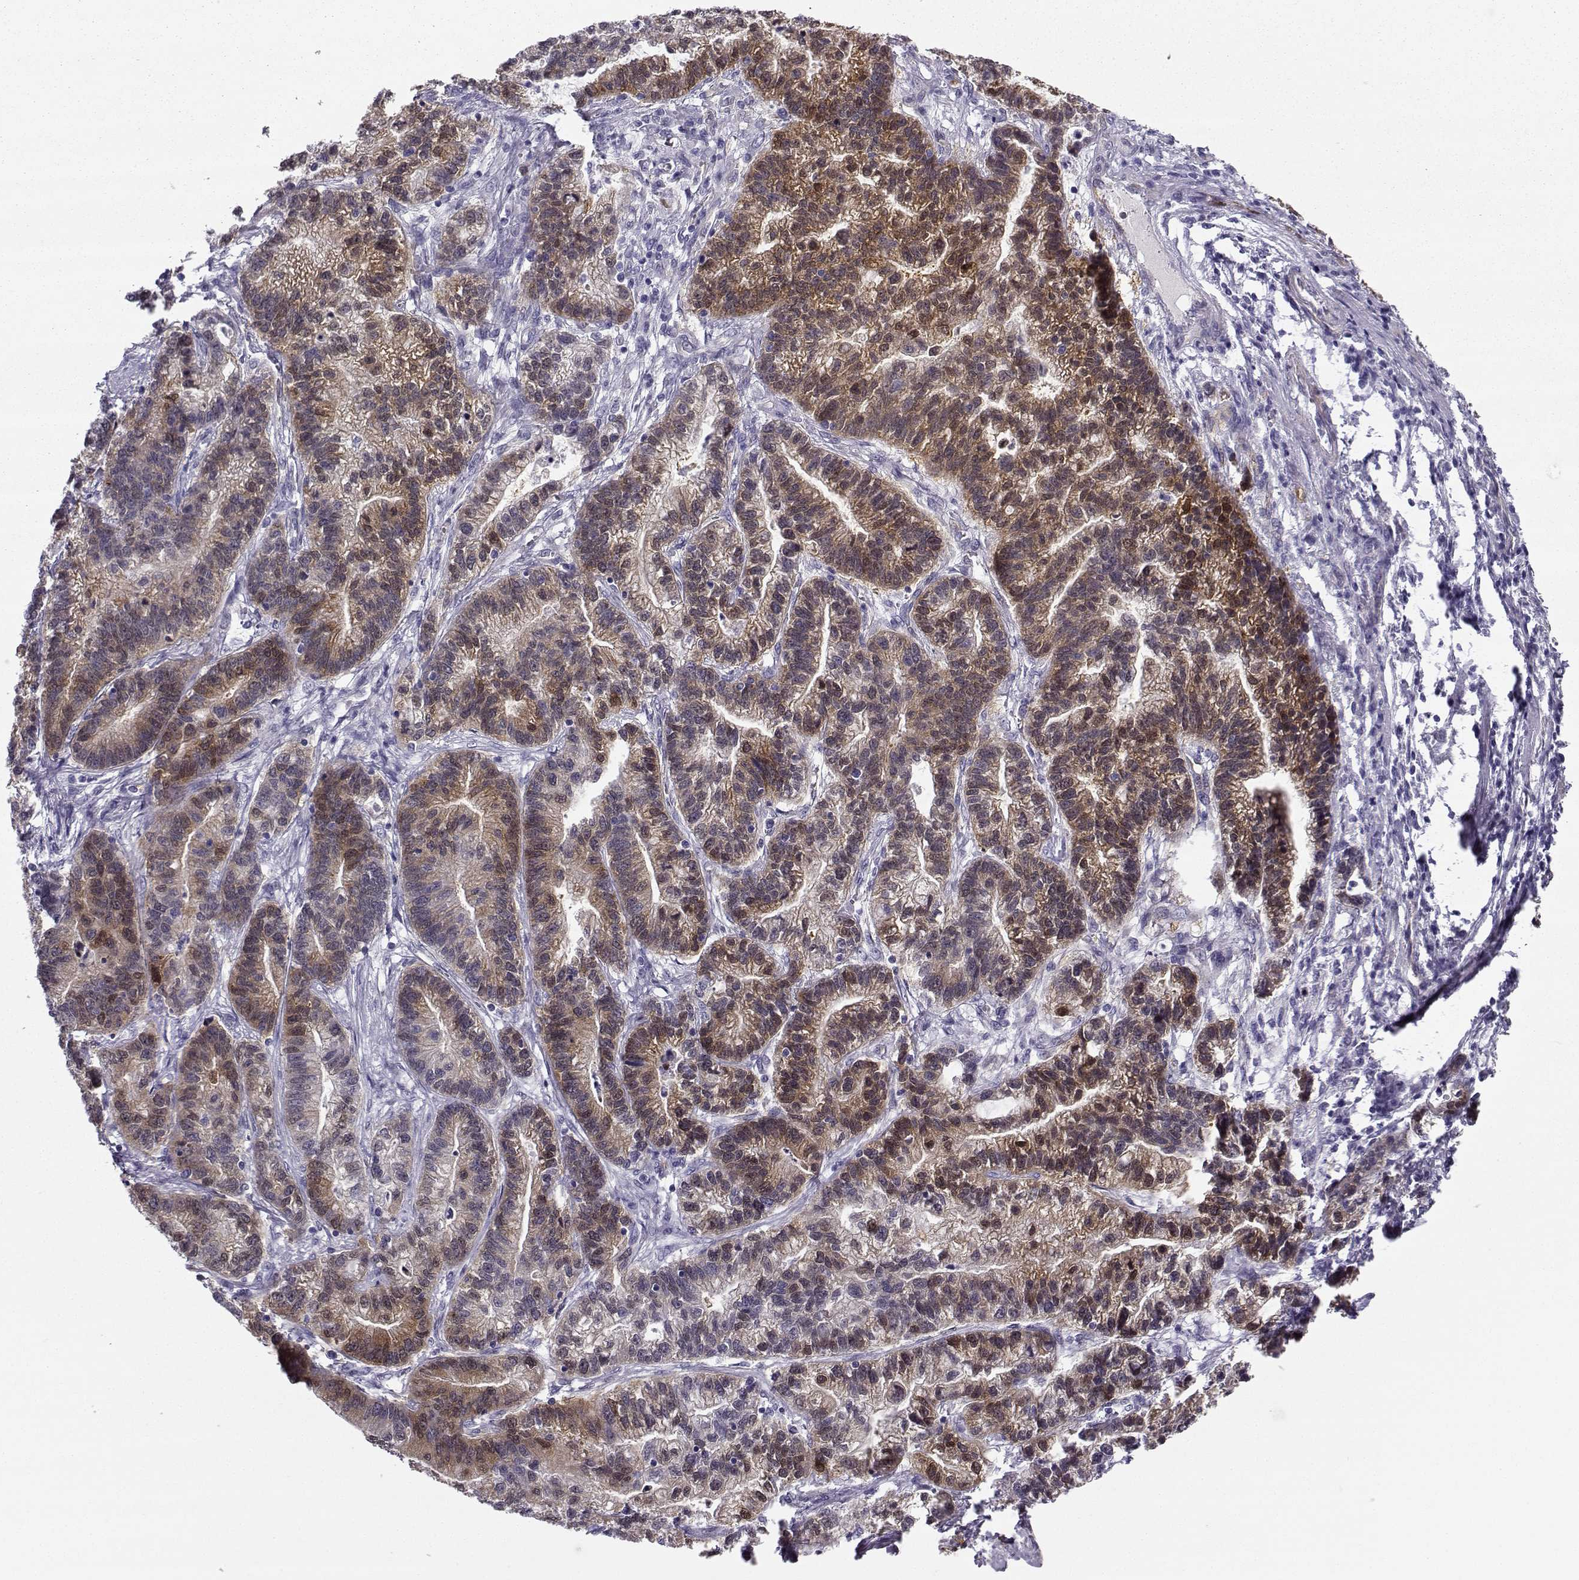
{"staining": {"intensity": "moderate", "quantity": "<25%", "location": "cytoplasmic/membranous"}, "tissue": "stomach cancer", "cell_type": "Tumor cells", "image_type": "cancer", "snomed": [{"axis": "morphology", "description": "Adenocarcinoma, NOS"}, {"axis": "topography", "description": "Stomach"}], "caption": "Brown immunohistochemical staining in human stomach cancer exhibits moderate cytoplasmic/membranous staining in approximately <25% of tumor cells.", "gene": "NQO1", "patient": {"sex": "male", "age": 83}}